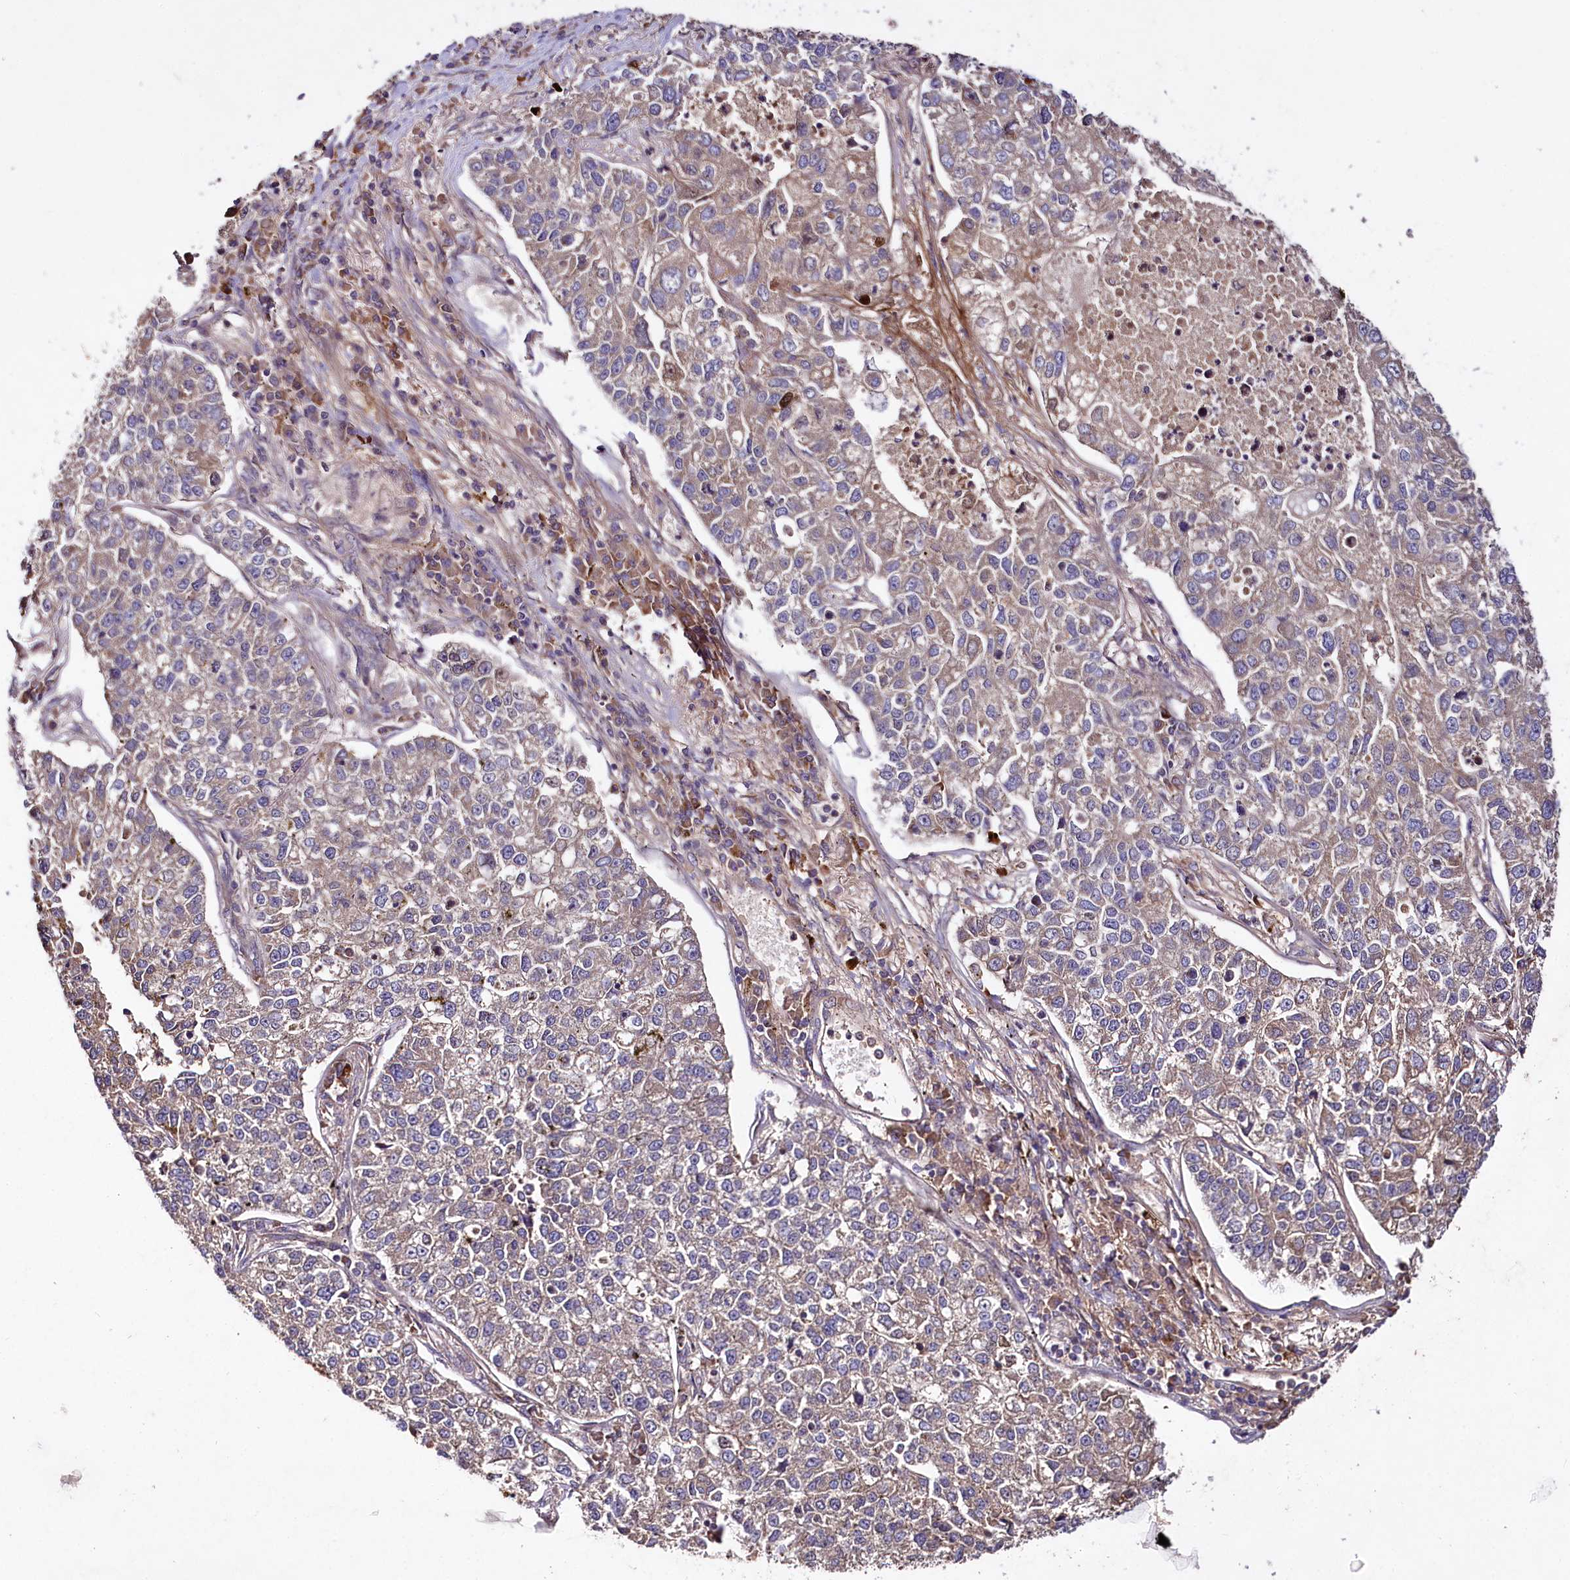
{"staining": {"intensity": "weak", "quantity": ">75%", "location": "cytoplasmic/membranous"}, "tissue": "lung cancer", "cell_type": "Tumor cells", "image_type": "cancer", "snomed": [{"axis": "morphology", "description": "Adenocarcinoma, NOS"}, {"axis": "topography", "description": "Lung"}], "caption": "High-power microscopy captured an immunohistochemistry (IHC) image of lung adenocarcinoma, revealing weak cytoplasmic/membranous positivity in about >75% of tumor cells.", "gene": "TNPO3", "patient": {"sex": "male", "age": 49}}